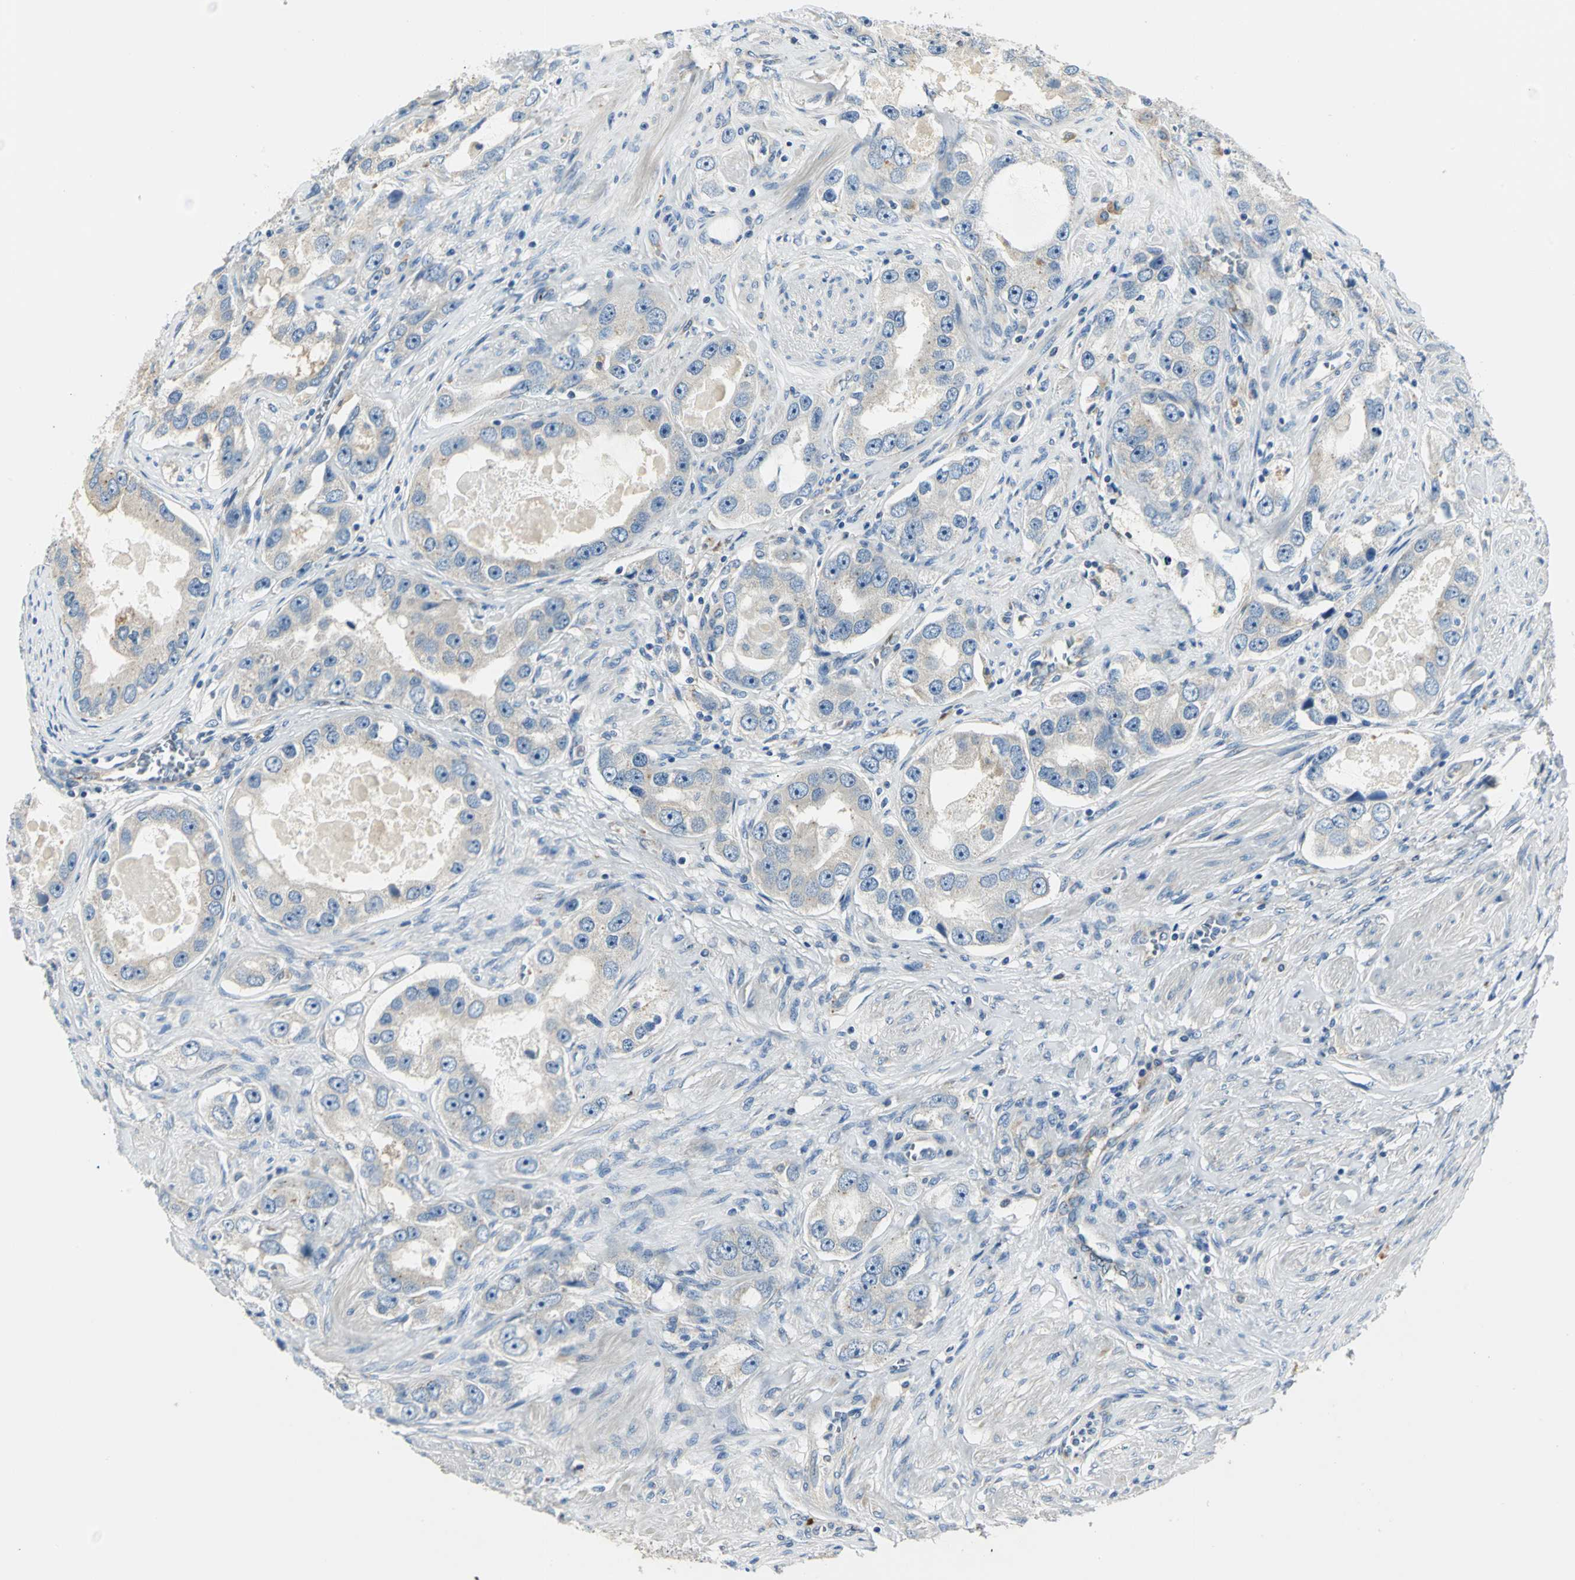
{"staining": {"intensity": "weak", "quantity": "25%-75%", "location": "cytoplasmic/membranous"}, "tissue": "prostate cancer", "cell_type": "Tumor cells", "image_type": "cancer", "snomed": [{"axis": "morphology", "description": "Adenocarcinoma, High grade"}, {"axis": "topography", "description": "Prostate"}], "caption": "A brown stain labels weak cytoplasmic/membranous positivity of a protein in prostate cancer tumor cells.", "gene": "B3GNT2", "patient": {"sex": "male", "age": 63}}